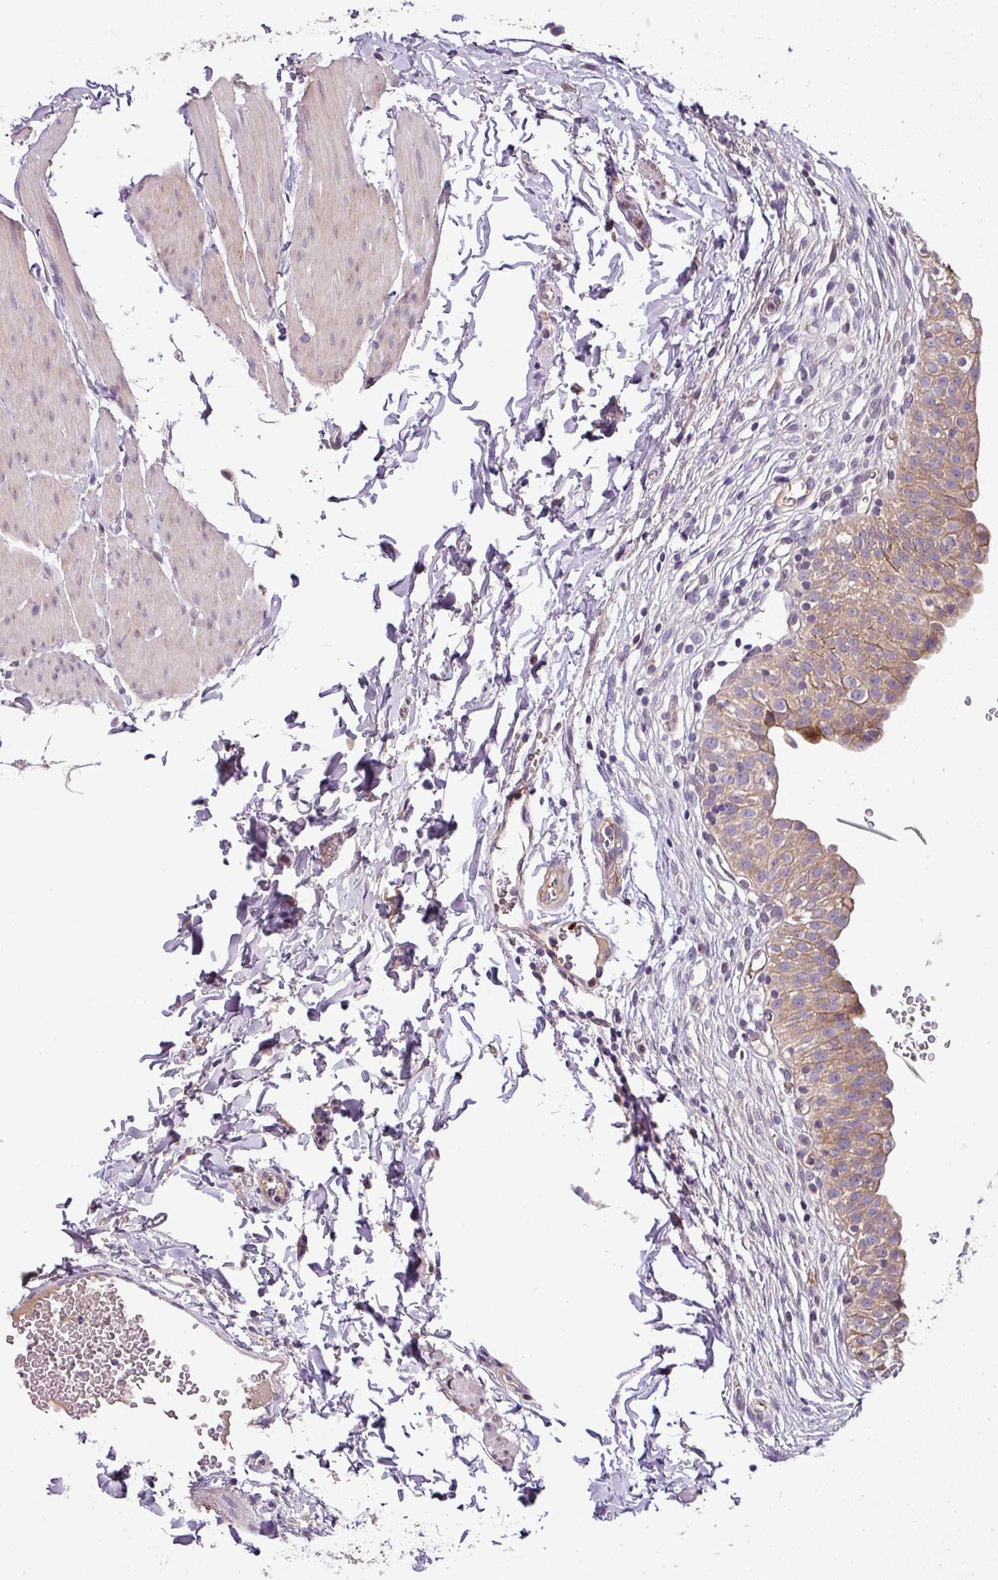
{"staining": {"intensity": "moderate", "quantity": "25%-75%", "location": "cytoplasmic/membranous"}, "tissue": "urinary bladder", "cell_type": "Urothelial cells", "image_type": "normal", "snomed": [{"axis": "morphology", "description": "Normal tissue, NOS"}, {"axis": "topography", "description": "Urinary bladder"}, {"axis": "topography", "description": "Peripheral nerve tissue"}], "caption": "Immunohistochemistry (DAB (3,3'-diaminobenzidine)) staining of unremarkable human urinary bladder reveals moderate cytoplasmic/membranous protein positivity in approximately 25%-75% of urothelial cells.", "gene": "GAN", "patient": {"sex": "male", "age": 55}}